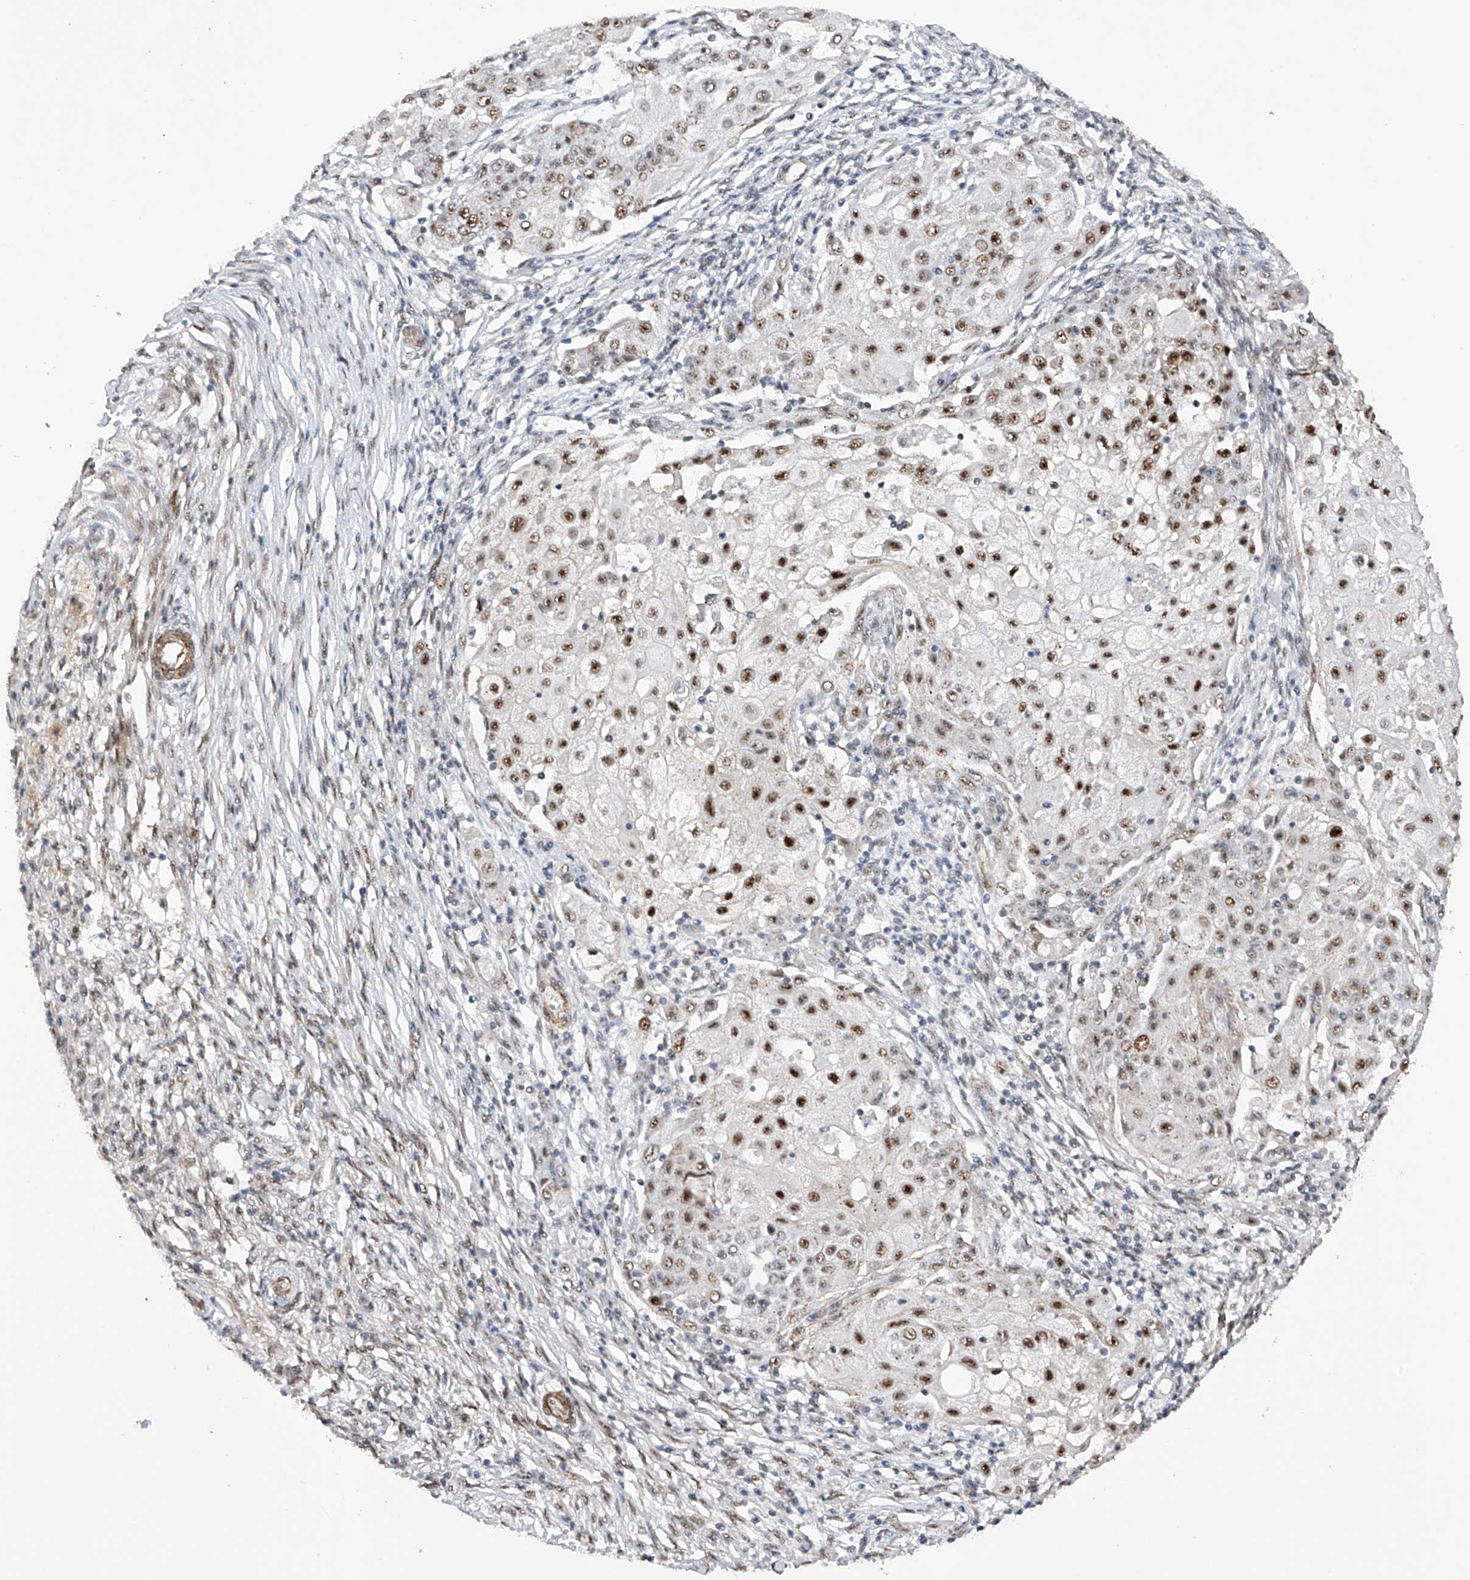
{"staining": {"intensity": "moderate", "quantity": ">75%", "location": "nuclear"}, "tissue": "ovarian cancer", "cell_type": "Tumor cells", "image_type": "cancer", "snomed": [{"axis": "morphology", "description": "Carcinoma, endometroid"}, {"axis": "topography", "description": "Ovary"}], "caption": "A histopathology image of human ovarian cancer stained for a protein demonstrates moderate nuclear brown staining in tumor cells. (IHC, brightfield microscopy, high magnification).", "gene": "NFATC4", "patient": {"sex": "female", "age": 42}}